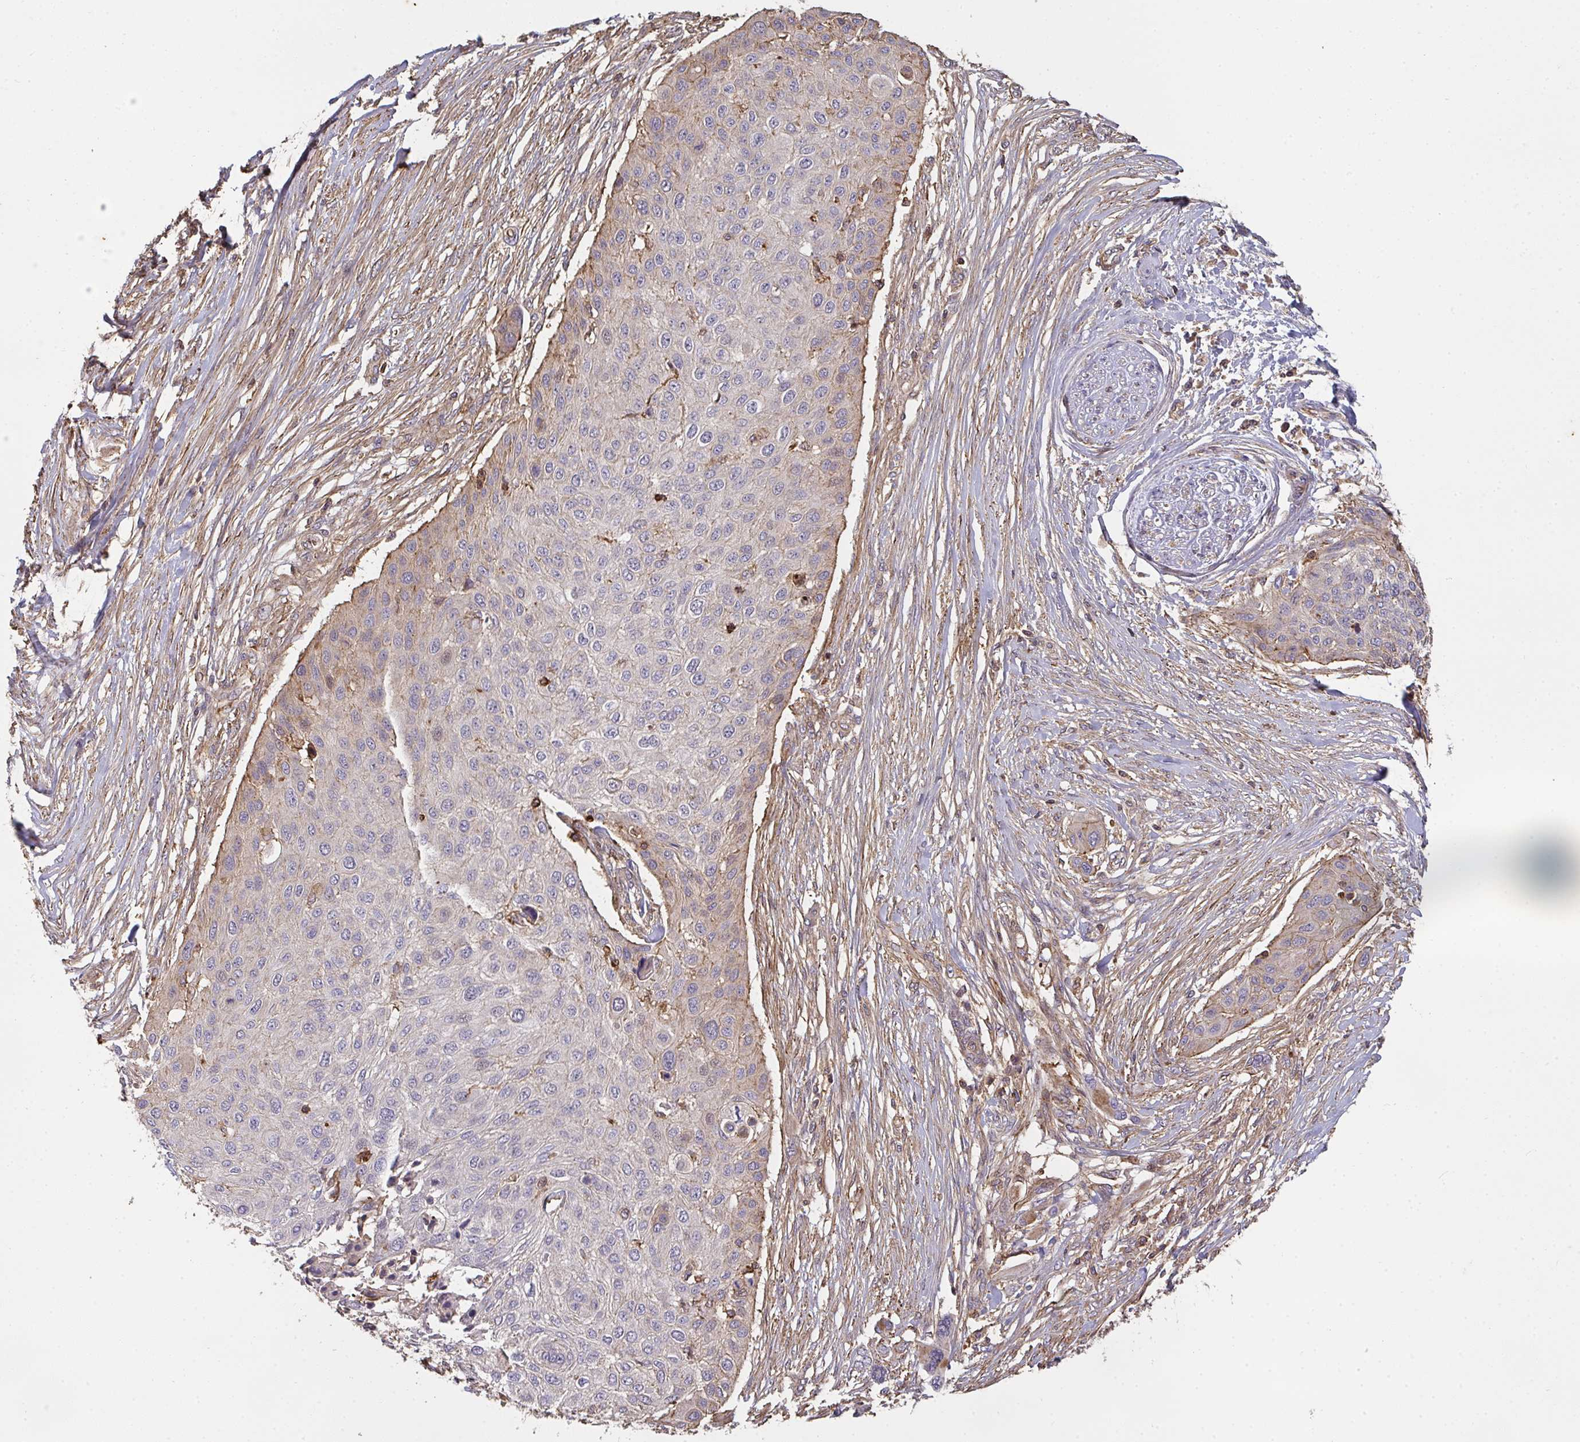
{"staining": {"intensity": "moderate", "quantity": ">75%", "location": "cytoplasmic/membranous"}, "tissue": "skin cancer", "cell_type": "Tumor cells", "image_type": "cancer", "snomed": [{"axis": "morphology", "description": "Squamous cell carcinoma, NOS"}, {"axis": "topography", "description": "Skin"}], "caption": "The photomicrograph displays immunohistochemical staining of skin squamous cell carcinoma. There is moderate cytoplasmic/membranous staining is appreciated in about >75% of tumor cells.", "gene": "TNMD", "patient": {"sex": "female", "age": 87}}